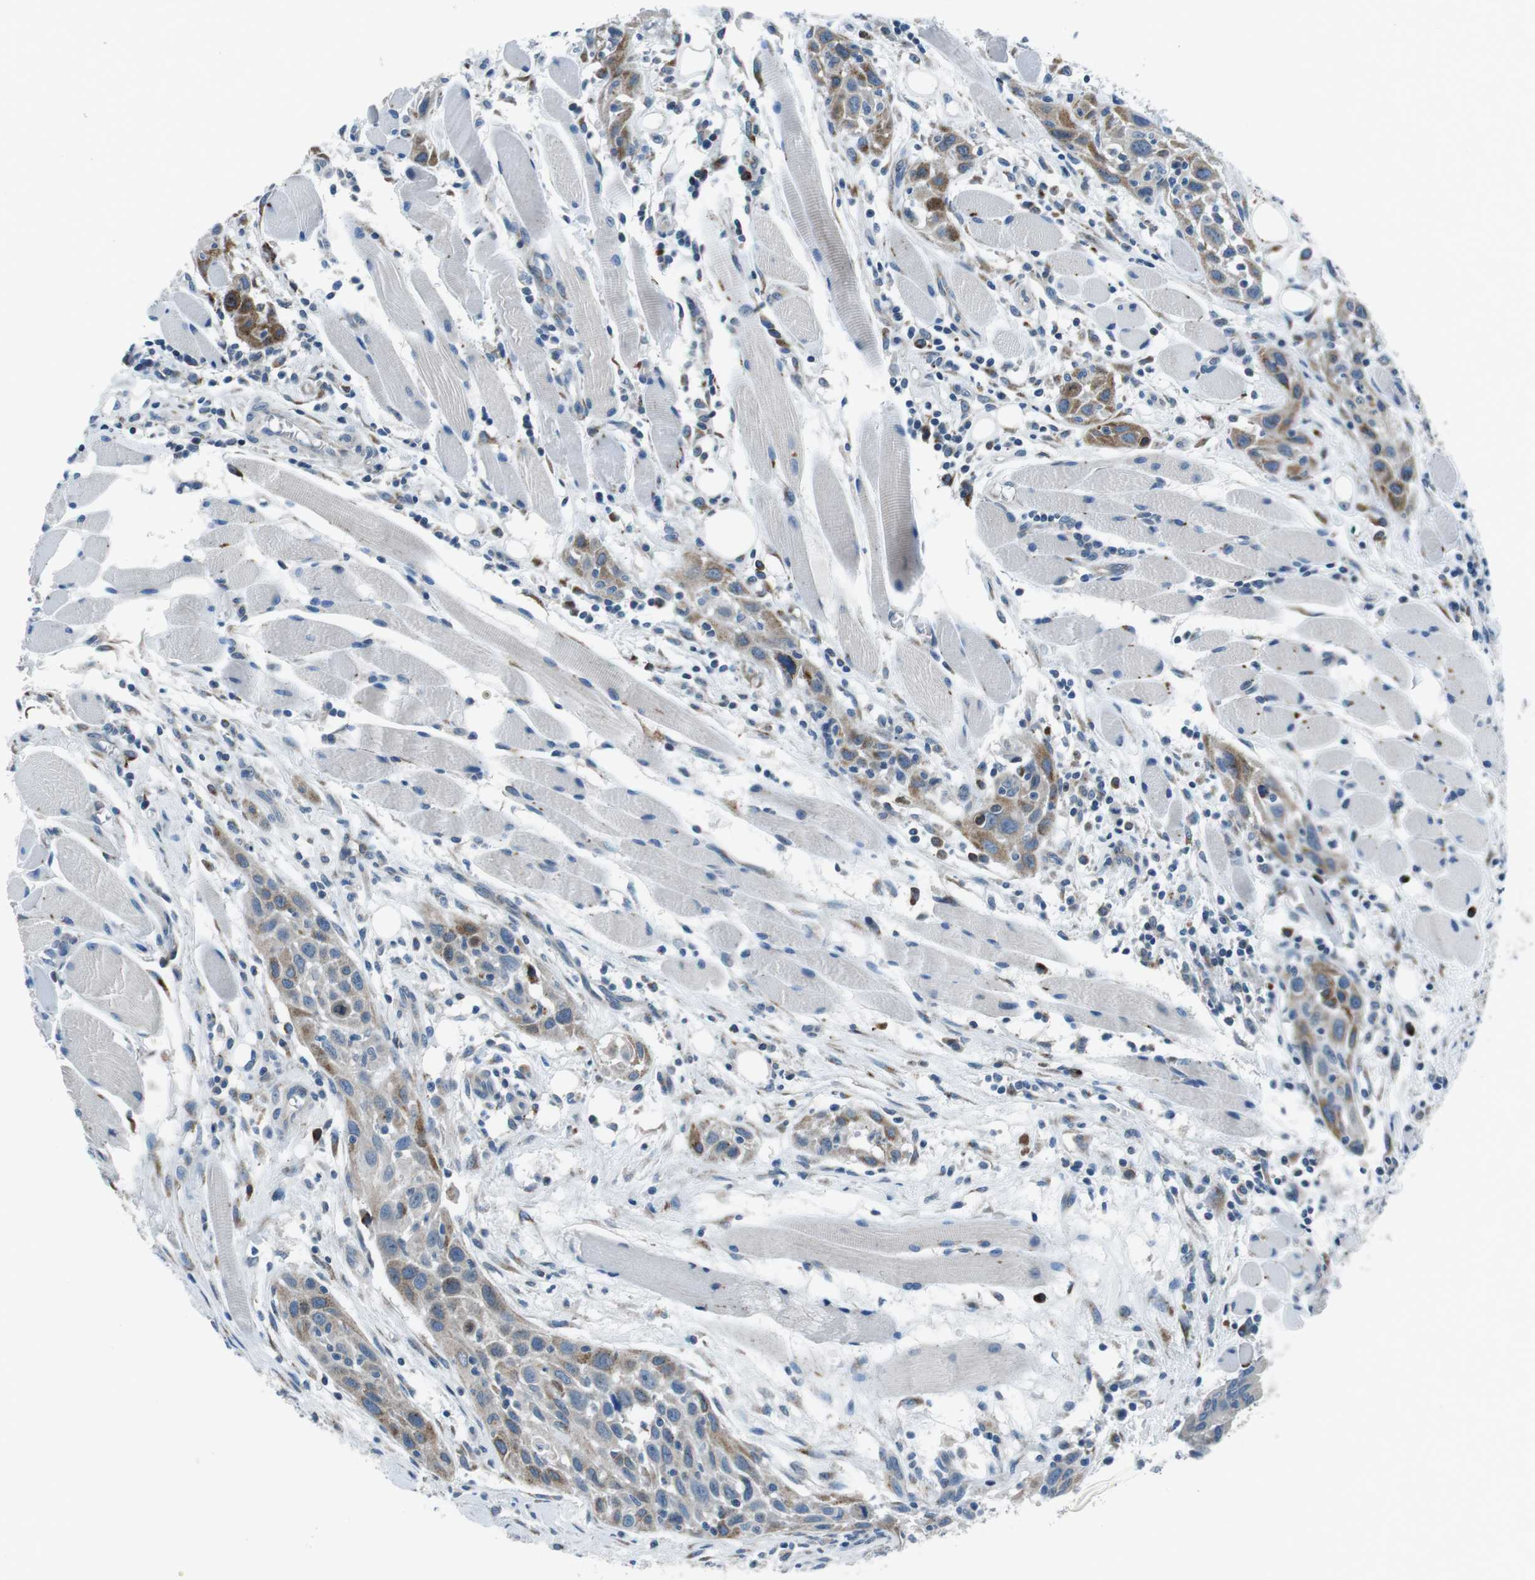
{"staining": {"intensity": "moderate", "quantity": "25%-75%", "location": "cytoplasmic/membranous"}, "tissue": "head and neck cancer", "cell_type": "Tumor cells", "image_type": "cancer", "snomed": [{"axis": "morphology", "description": "Squamous cell carcinoma, NOS"}, {"axis": "topography", "description": "Oral tissue"}, {"axis": "topography", "description": "Head-Neck"}], "caption": "A high-resolution photomicrograph shows immunohistochemistry staining of head and neck squamous cell carcinoma, which reveals moderate cytoplasmic/membranous expression in approximately 25%-75% of tumor cells.", "gene": "NUCB2", "patient": {"sex": "female", "age": 50}}